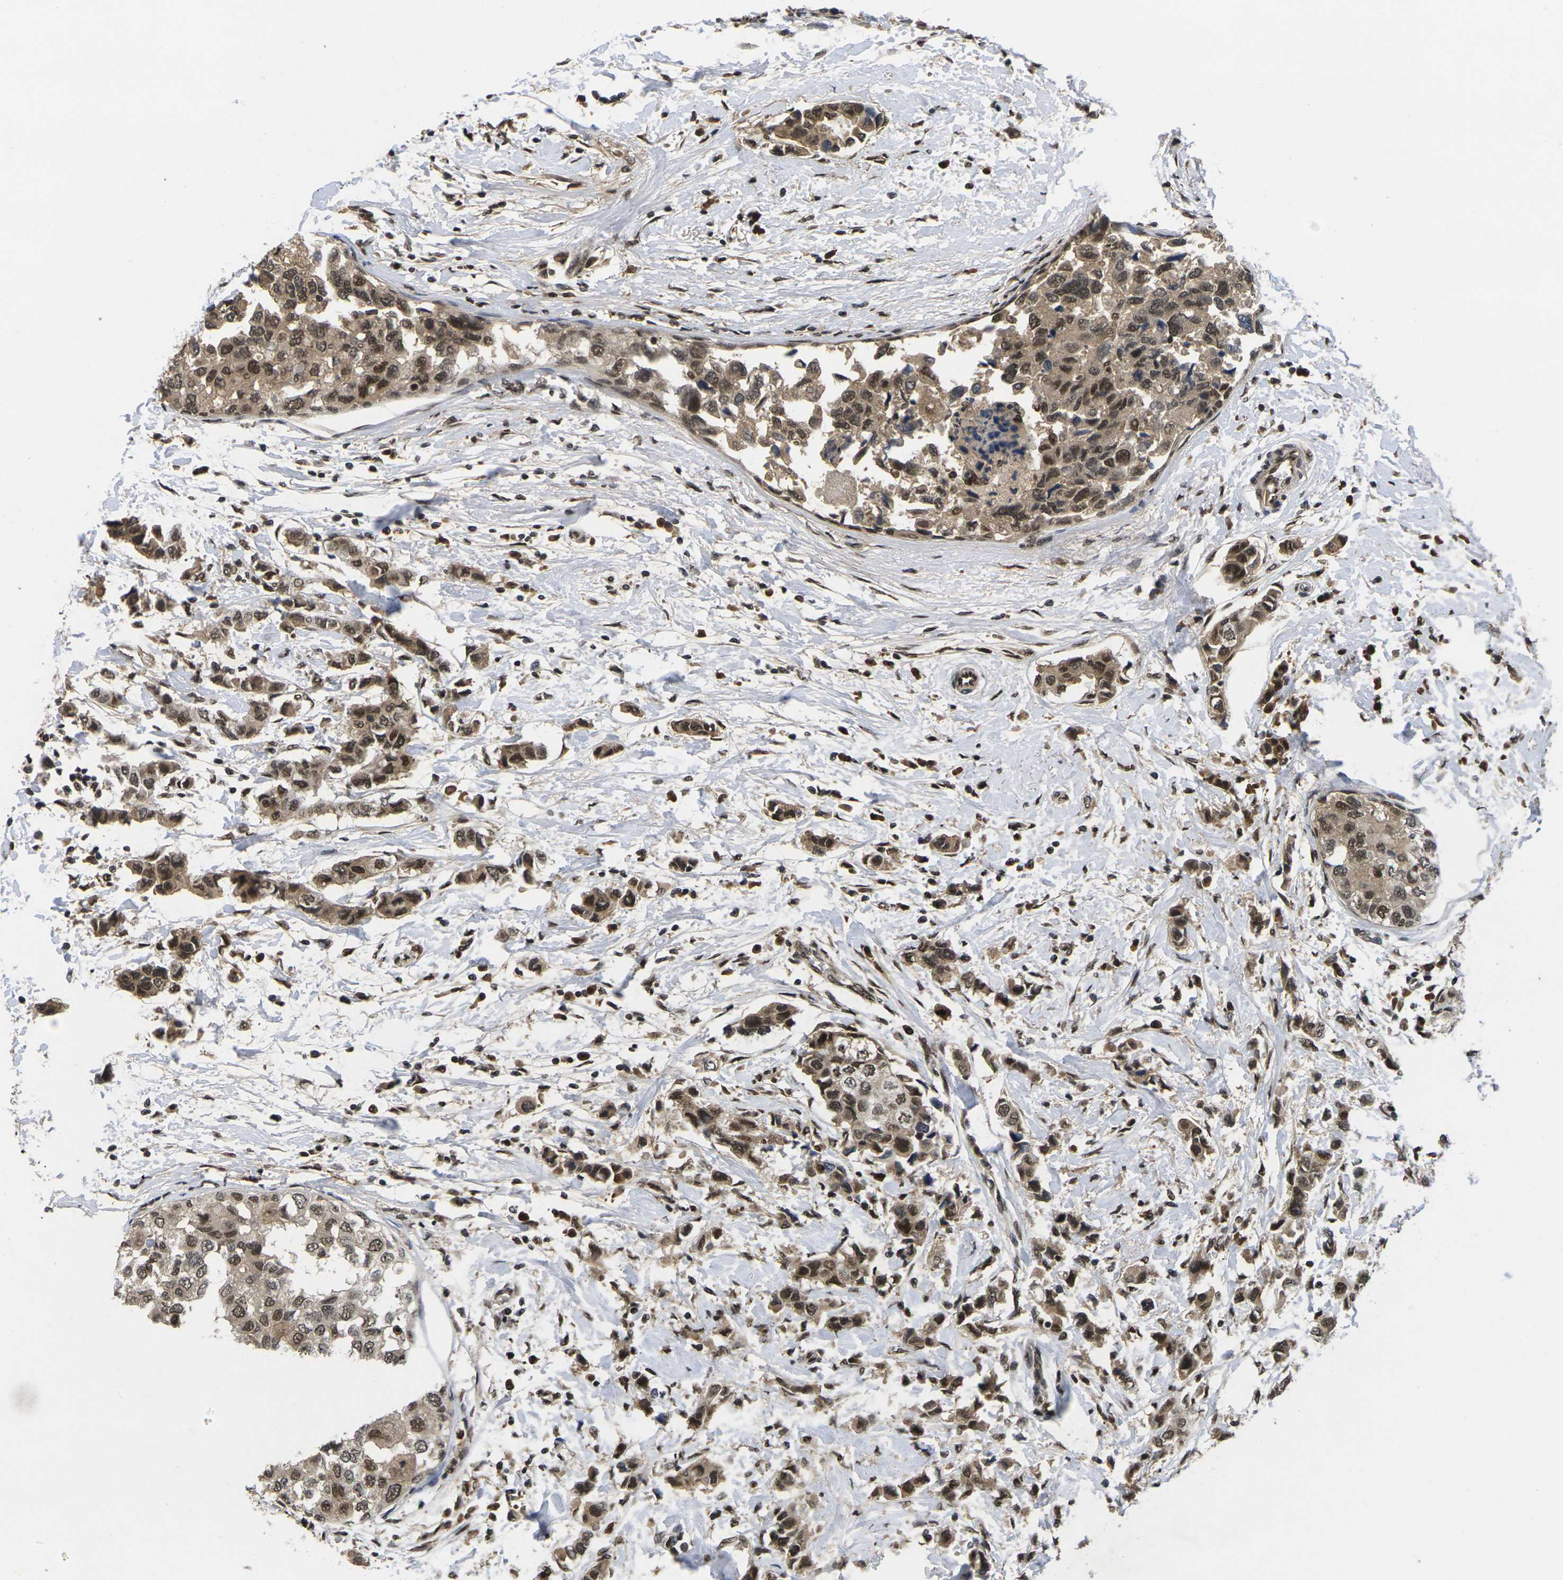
{"staining": {"intensity": "strong", "quantity": ">75%", "location": "nuclear"}, "tissue": "breast cancer", "cell_type": "Tumor cells", "image_type": "cancer", "snomed": [{"axis": "morphology", "description": "Normal tissue, NOS"}, {"axis": "morphology", "description": "Duct carcinoma"}, {"axis": "topography", "description": "Breast"}], "caption": "Human breast cancer (infiltrating ductal carcinoma) stained with a protein marker reveals strong staining in tumor cells.", "gene": "GTF2E1", "patient": {"sex": "female", "age": 50}}